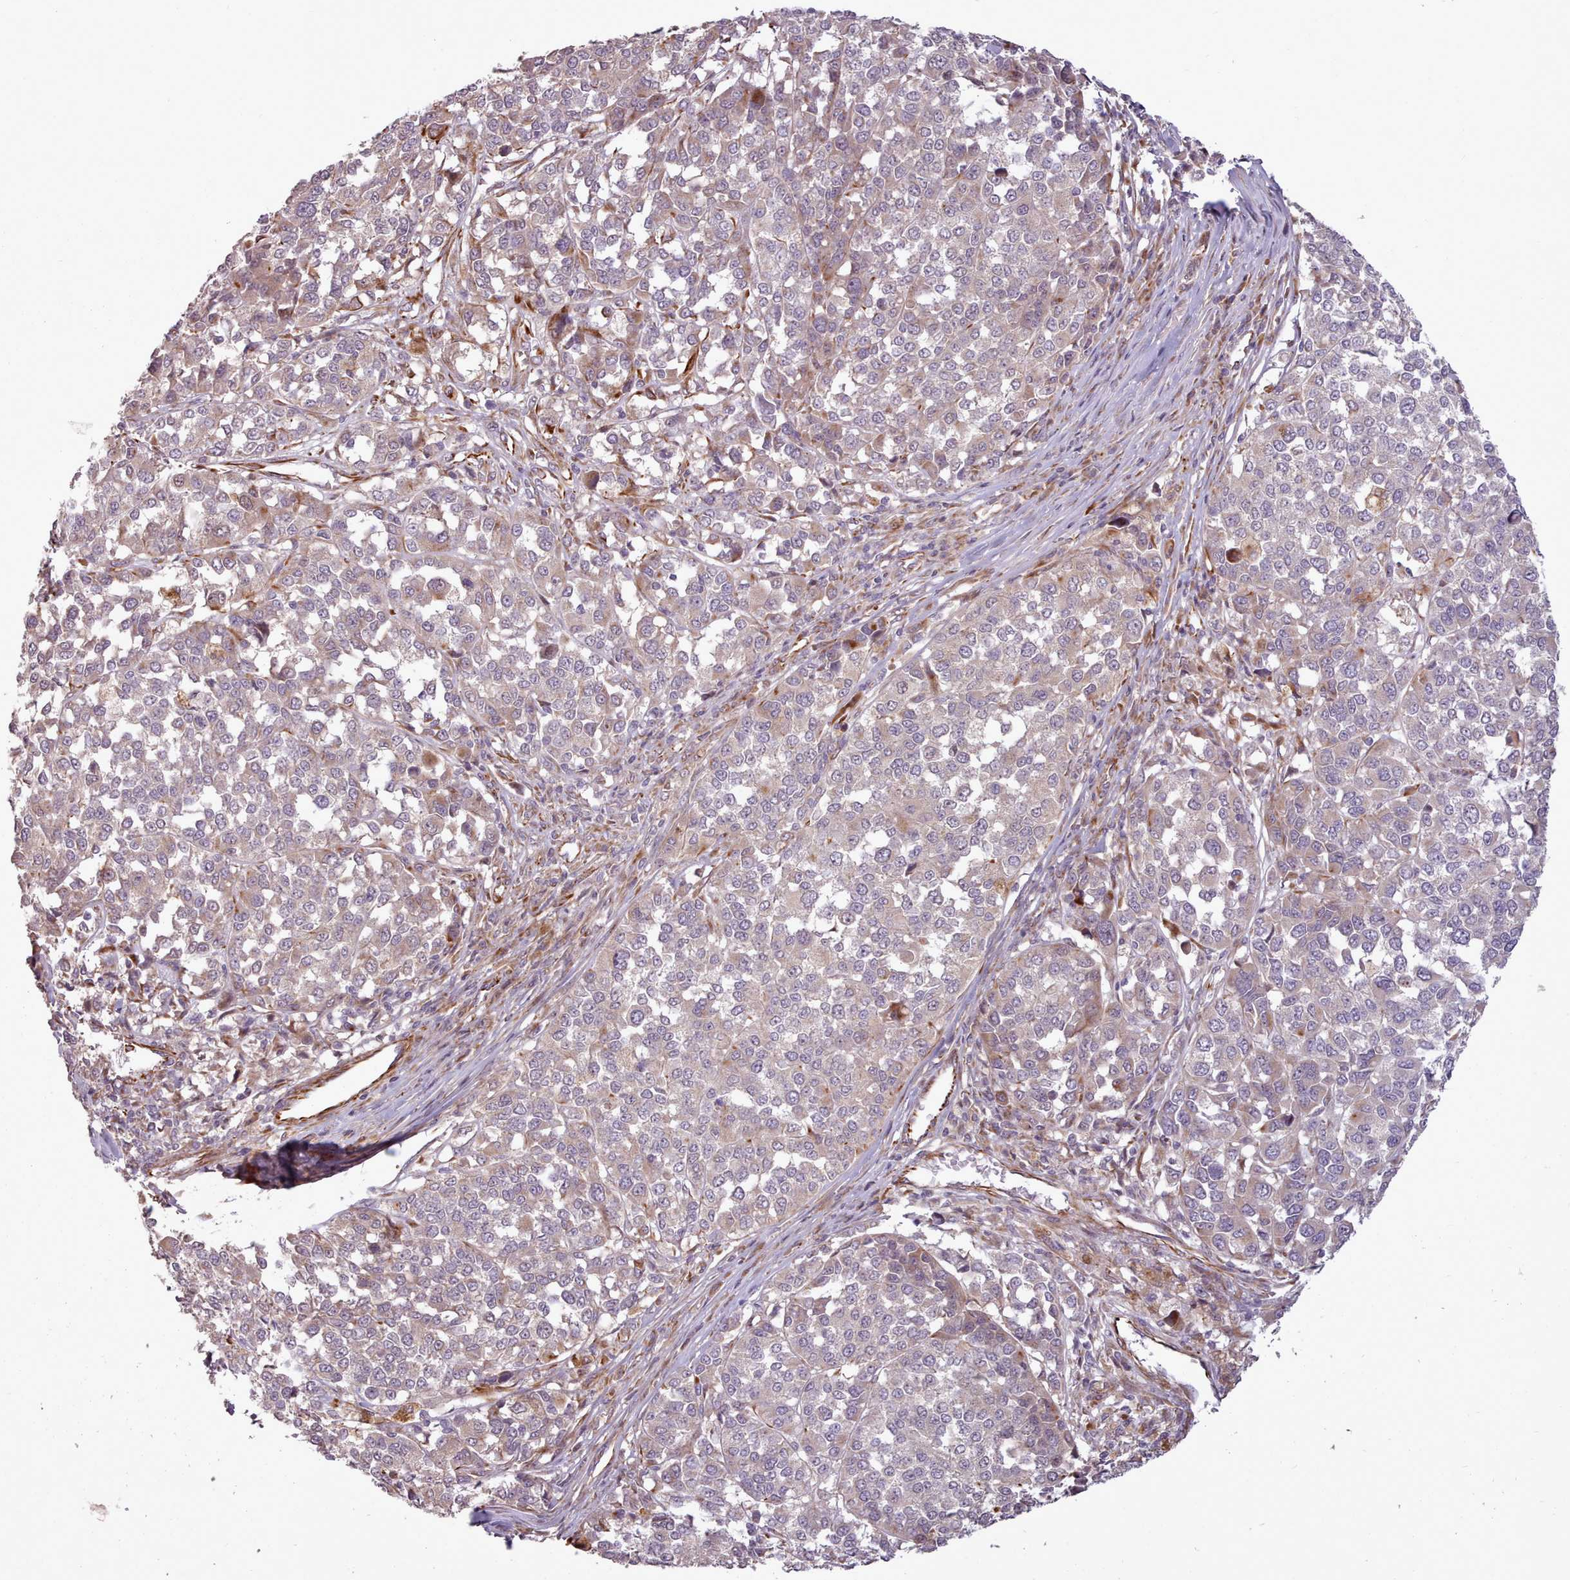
{"staining": {"intensity": "weak", "quantity": "25%-75%", "location": "cytoplasmic/membranous"}, "tissue": "melanoma", "cell_type": "Tumor cells", "image_type": "cancer", "snomed": [{"axis": "morphology", "description": "Malignant melanoma, Metastatic site"}, {"axis": "topography", "description": "Lymph node"}], "caption": "Melanoma was stained to show a protein in brown. There is low levels of weak cytoplasmic/membranous staining in about 25%-75% of tumor cells.", "gene": "GBGT1", "patient": {"sex": "male", "age": 44}}